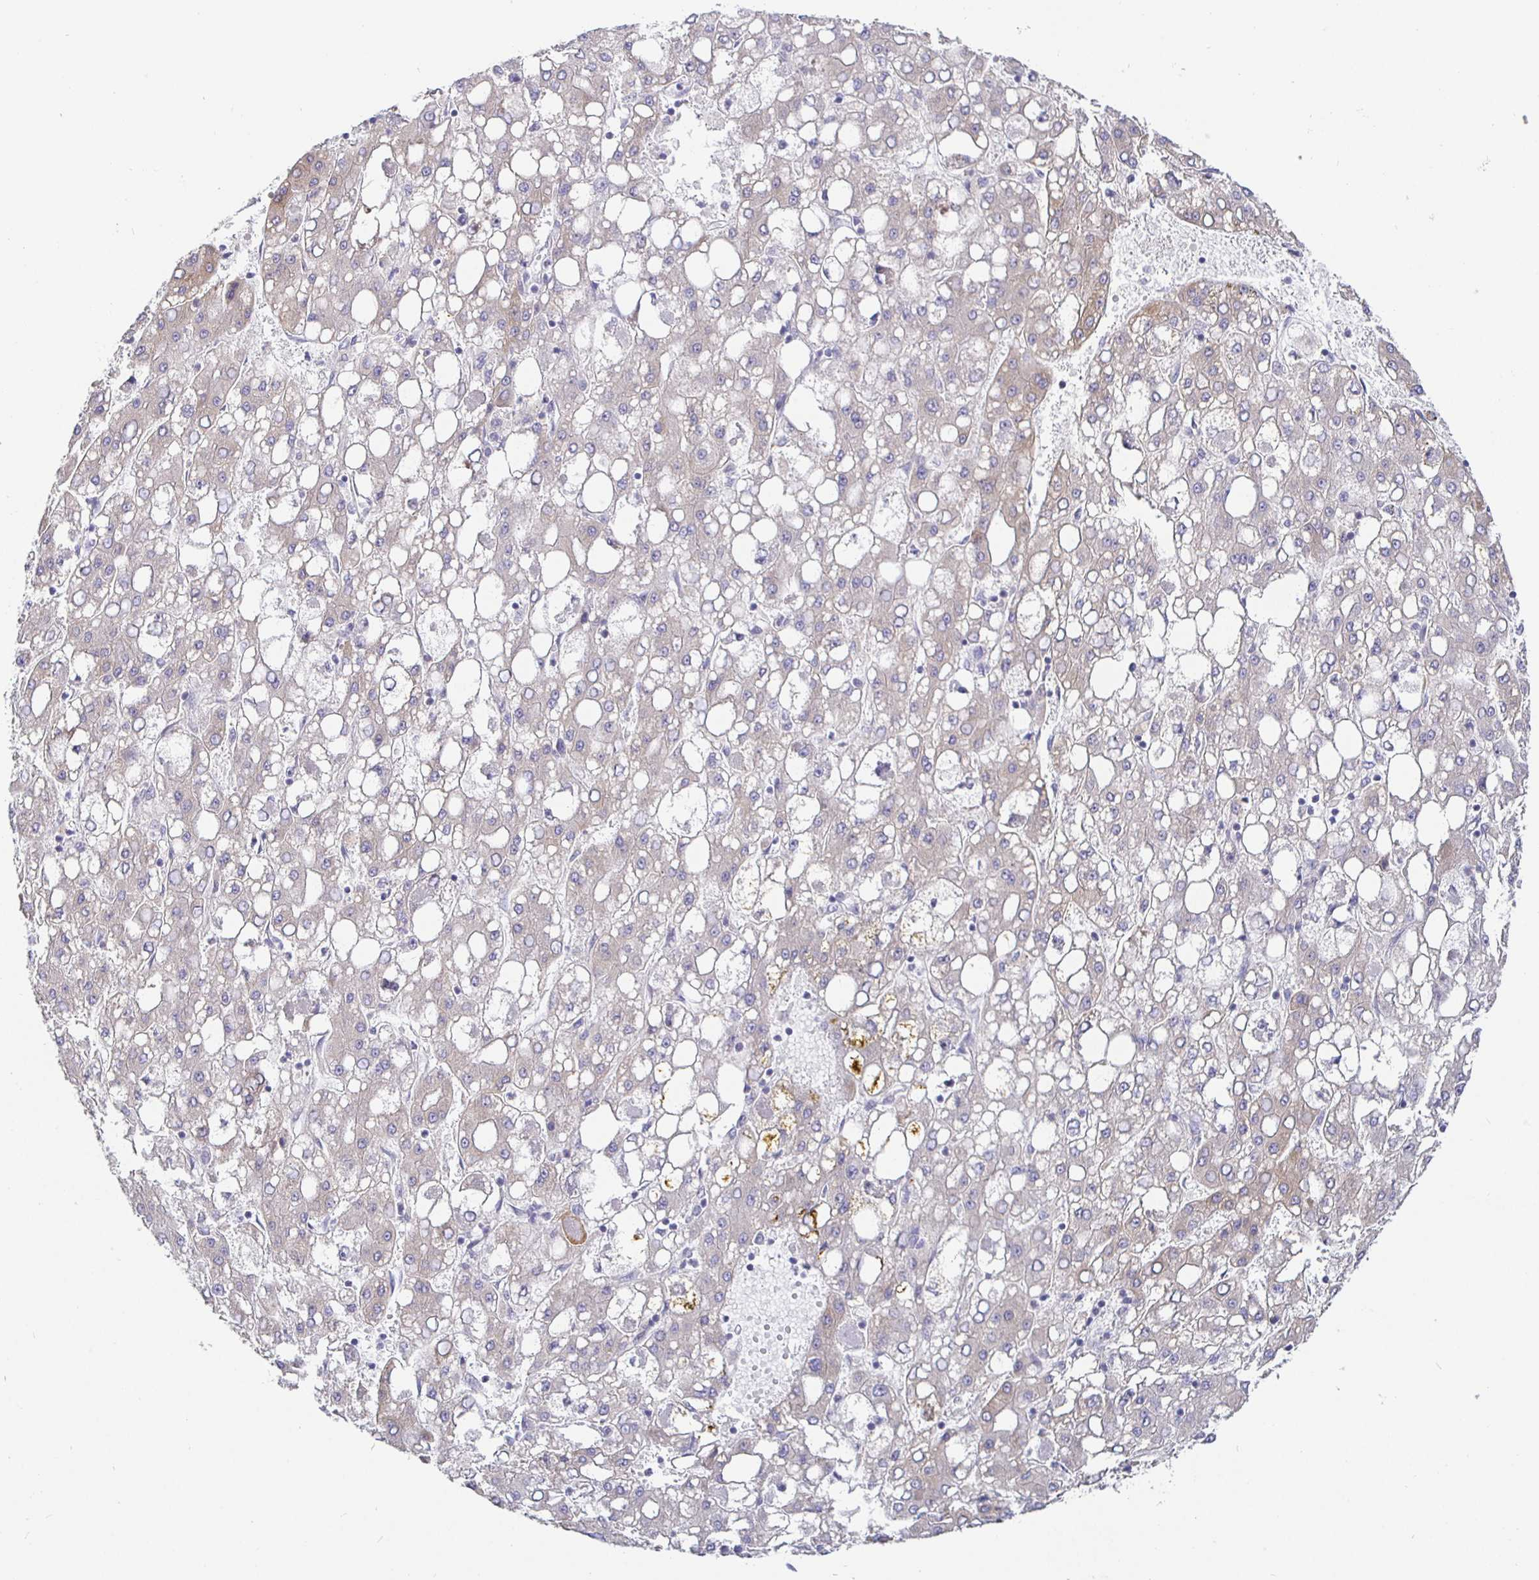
{"staining": {"intensity": "weak", "quantity": "<25%", "location": "cytoplasmic/membranous"}, "tissue": "liver cancer", "cell_type": "Tumor cells", "image_type": "cancer", "snomed": [{"axis": "morphology", "description": "Carcinoma, Hepatocellular, NOS"}, {"axis": "topography", "description": "Liver"}], "caption": "Immunohistochemistry (IHC) histopathology image of liver cancer stained for a protein (brown), which demonstrates no staining in tumor cells.", "gene": "CIT", "patient": {"sex": "male", "age": 65}}